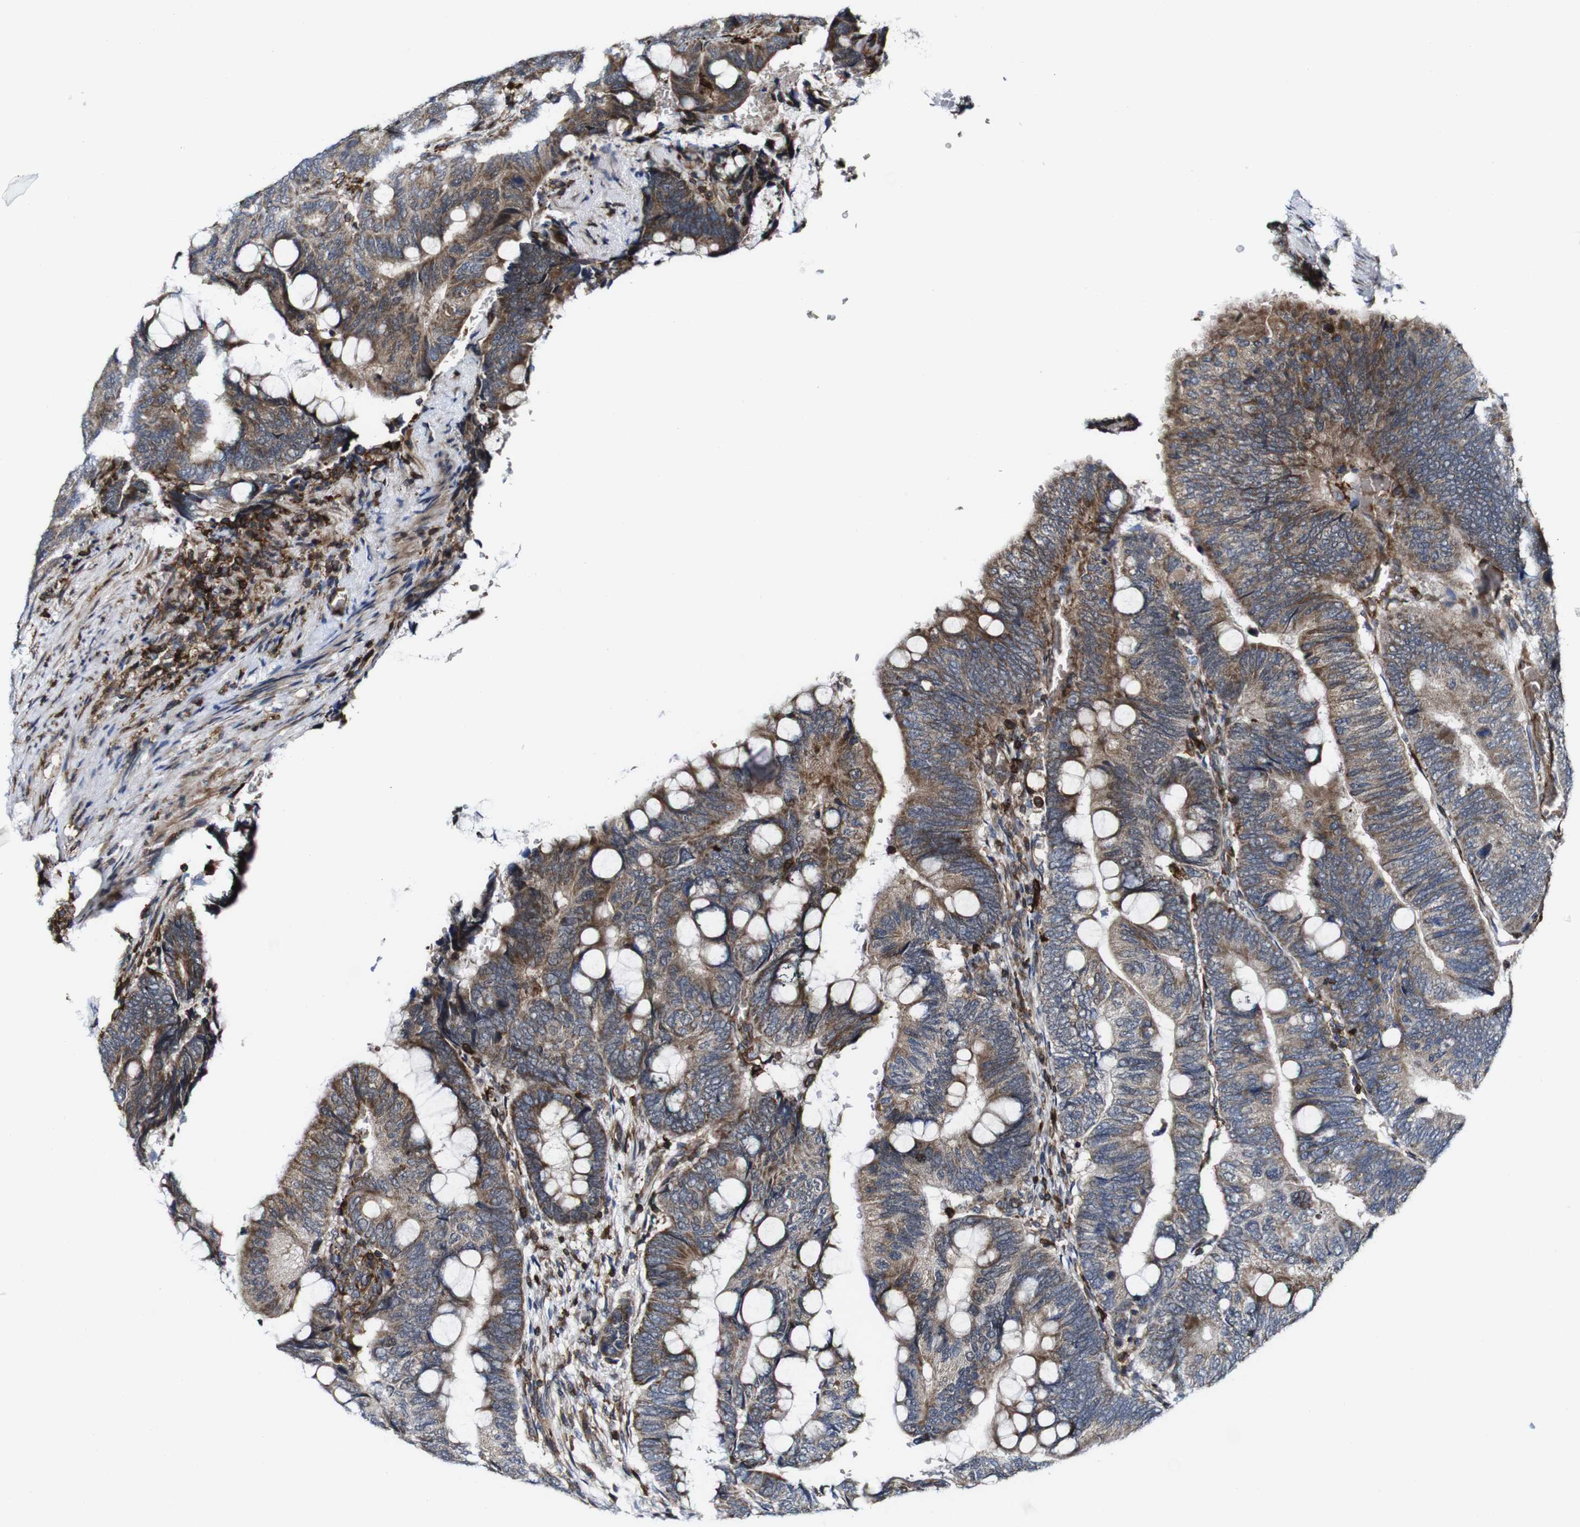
{"staining": {"intensity": "weak", "quantity": ">75%", "location": "cytoplasmic/membranous"}, "tissue": "colorectal cancer", "cell_type": "Tumor cells", "image_type": "cancer", "snomed": [{"axis": "morphology", "description": "Normal tissue, NOS"}, {"axis": "morphology", "description": "Adenocarcinoma, NOS"}, {"axis": "topography", "description": "Rectum"}, {"axis": "topography", "description": "Peripheral nerve tissue"}], "caption": "A brown stain shows weak cytoplasmic/membranous staining of a protein in human colorectal cancer tumor cells.", "gene": "JAK2", "patient": {"sex": "male", "age": 92}}